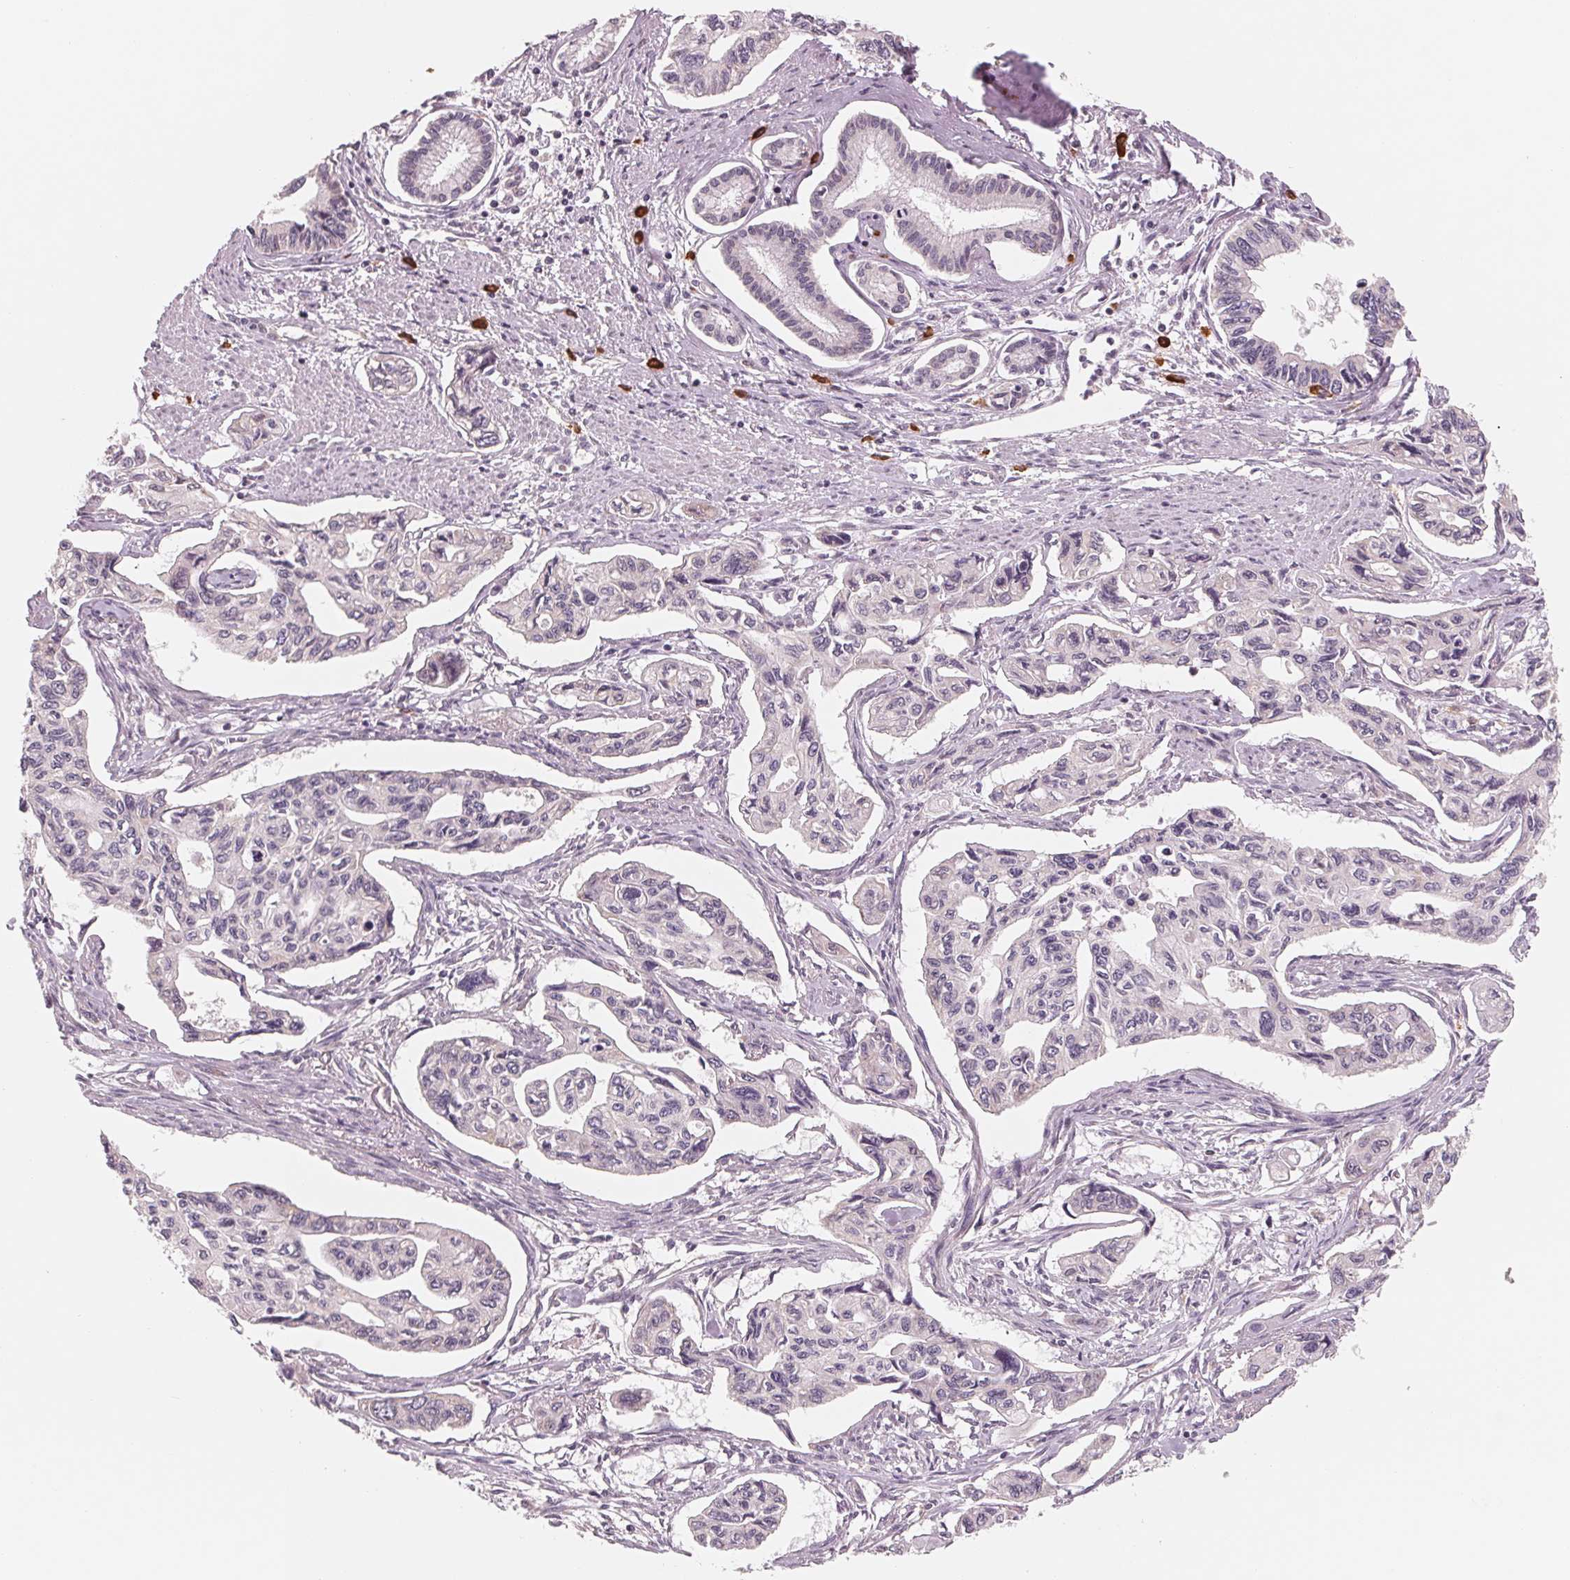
{"staining": {"intensity": "negative", "quantity": "none", "location": "none"}, "tissue": "pancreatic cancer", "cell_type": "Tumor cells", "image_type": "cancer", "snomed": [{"axis": "morphology", "description": "Adenocarcinoma, NOS"}, {"axis": "topography", "description": "Pancreas"}], "caption": "A high-resolution histopathology image shows IHC staining of pancreatic cancer (adenocarcinoma), which displays no significant expression in tumor cells.", "gene": "GIGYF2", "patient": {"sex": "female", "age": 76}}